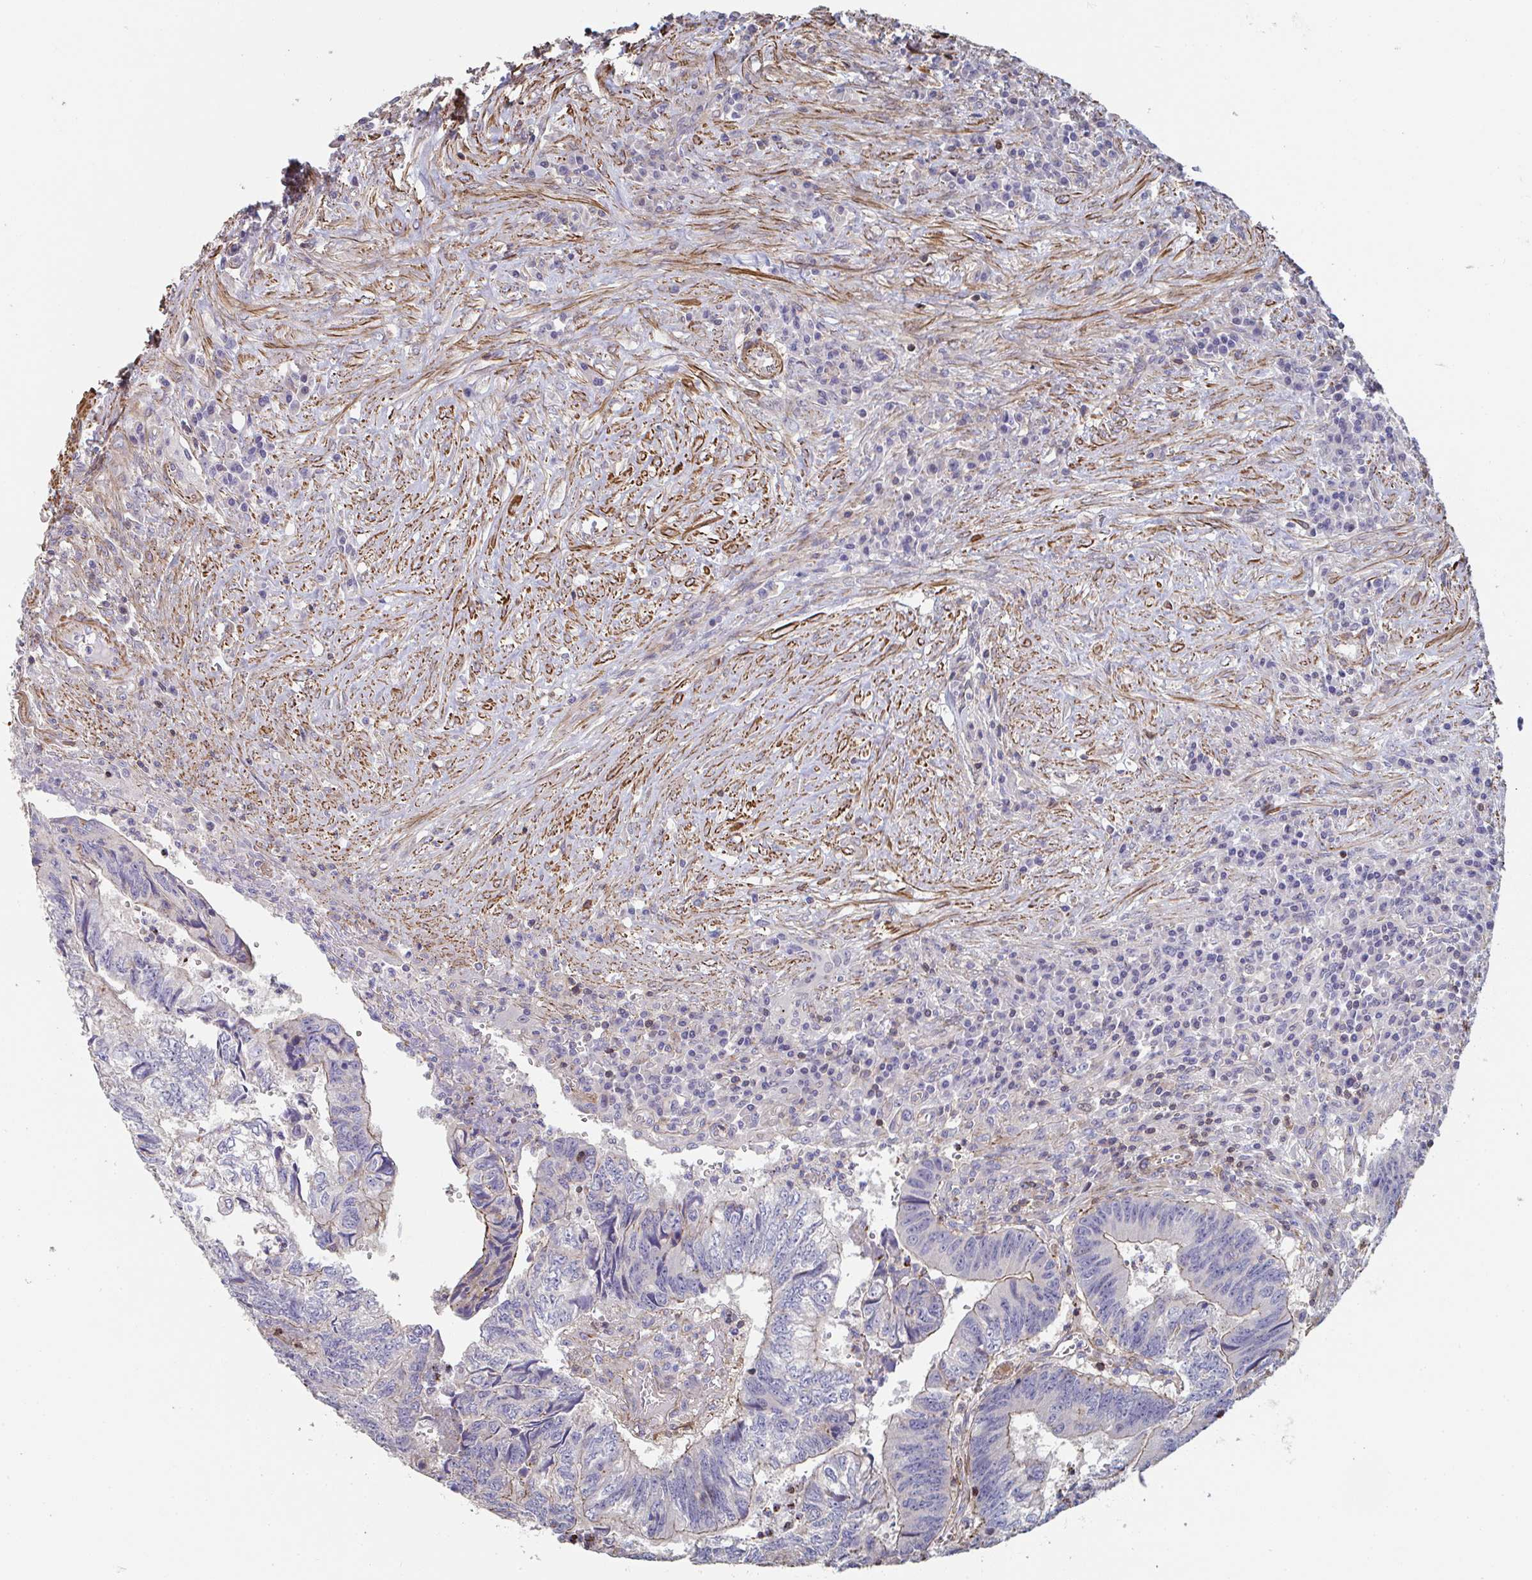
{"staining": {"intensity": "weak", "quantity": "<25%", "location": "cytoplasmic/membranous"}, "tissue": "colorectal cancer", "cell_type": "Tumor cells", "image_type": "cancer", "snomed": [{"axis": "morphology", "description": "Adenocarcinoma, NOS"}, {"axis": "topography", "description": "Colon"}], "caption": "Tumor cells show no significant positivity in adenocarcinoma (colorectal).", "gene": "FZD2", "patient": {"sex": "male", "age": 86}}